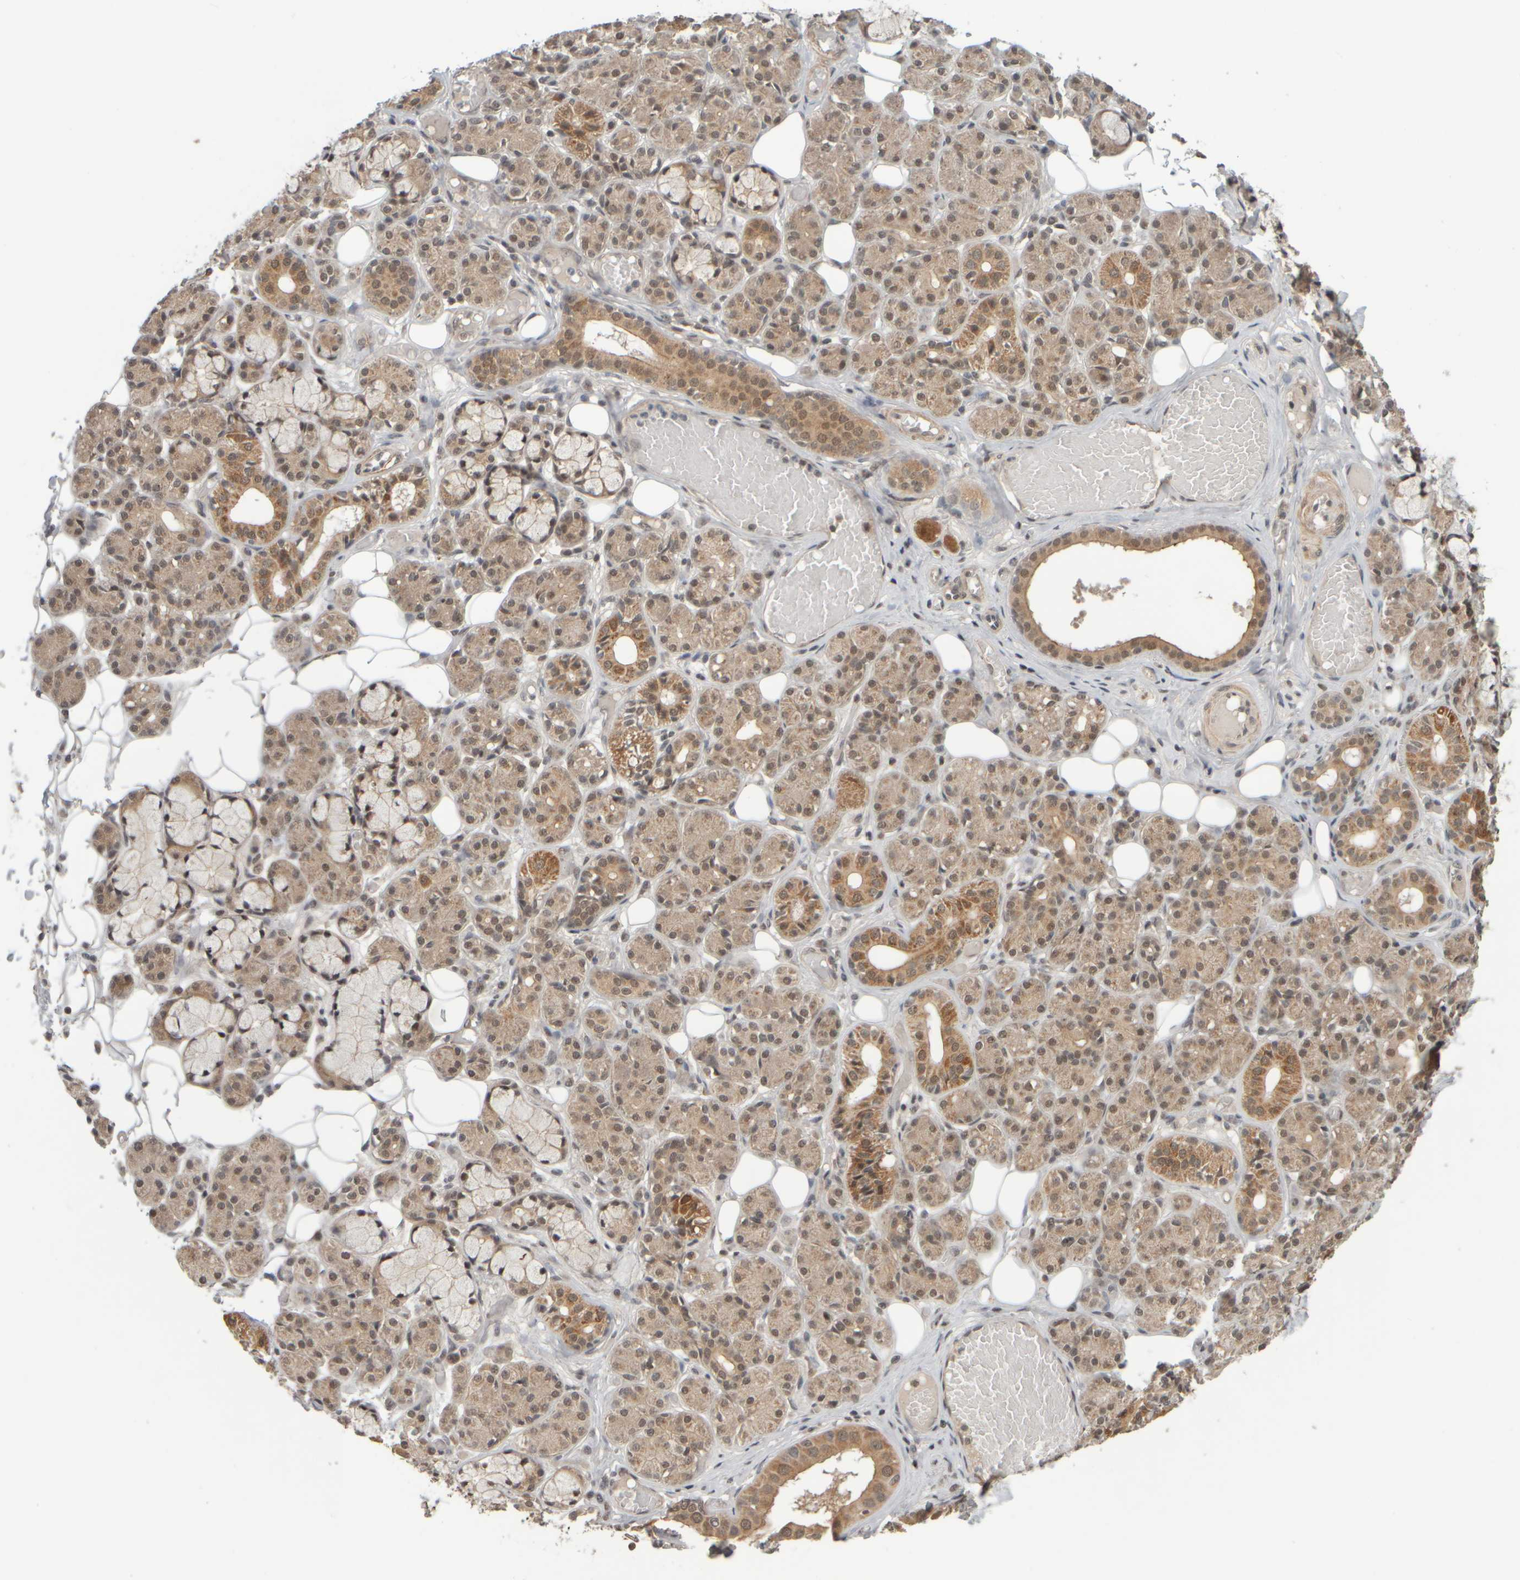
{"staining": {"intensity": "moderate", "quantity": "25%-75%", "location": "cytoplasmic/membranous"}, "tissue": "salivary gland", "cell_type": "Glandular cells", "image_type": "normal", "snomed": [{"axis": "morphology", "description": "Normal tissue, NOS"}, {"axis": "topography", "description": "Salivary gland"}], "caption": "Salivary gland stained for a protein reveals moderate cytoplasmic/membranous positivity in glandular cells. (Stains: DAB (3,3'-diaminobenzidine) in brown, nuclei in blue, Microscopy: brightfield microscopy at high magnification).", "gene": "SYNRG", "patient": {"sex": "male", "age": 63}}